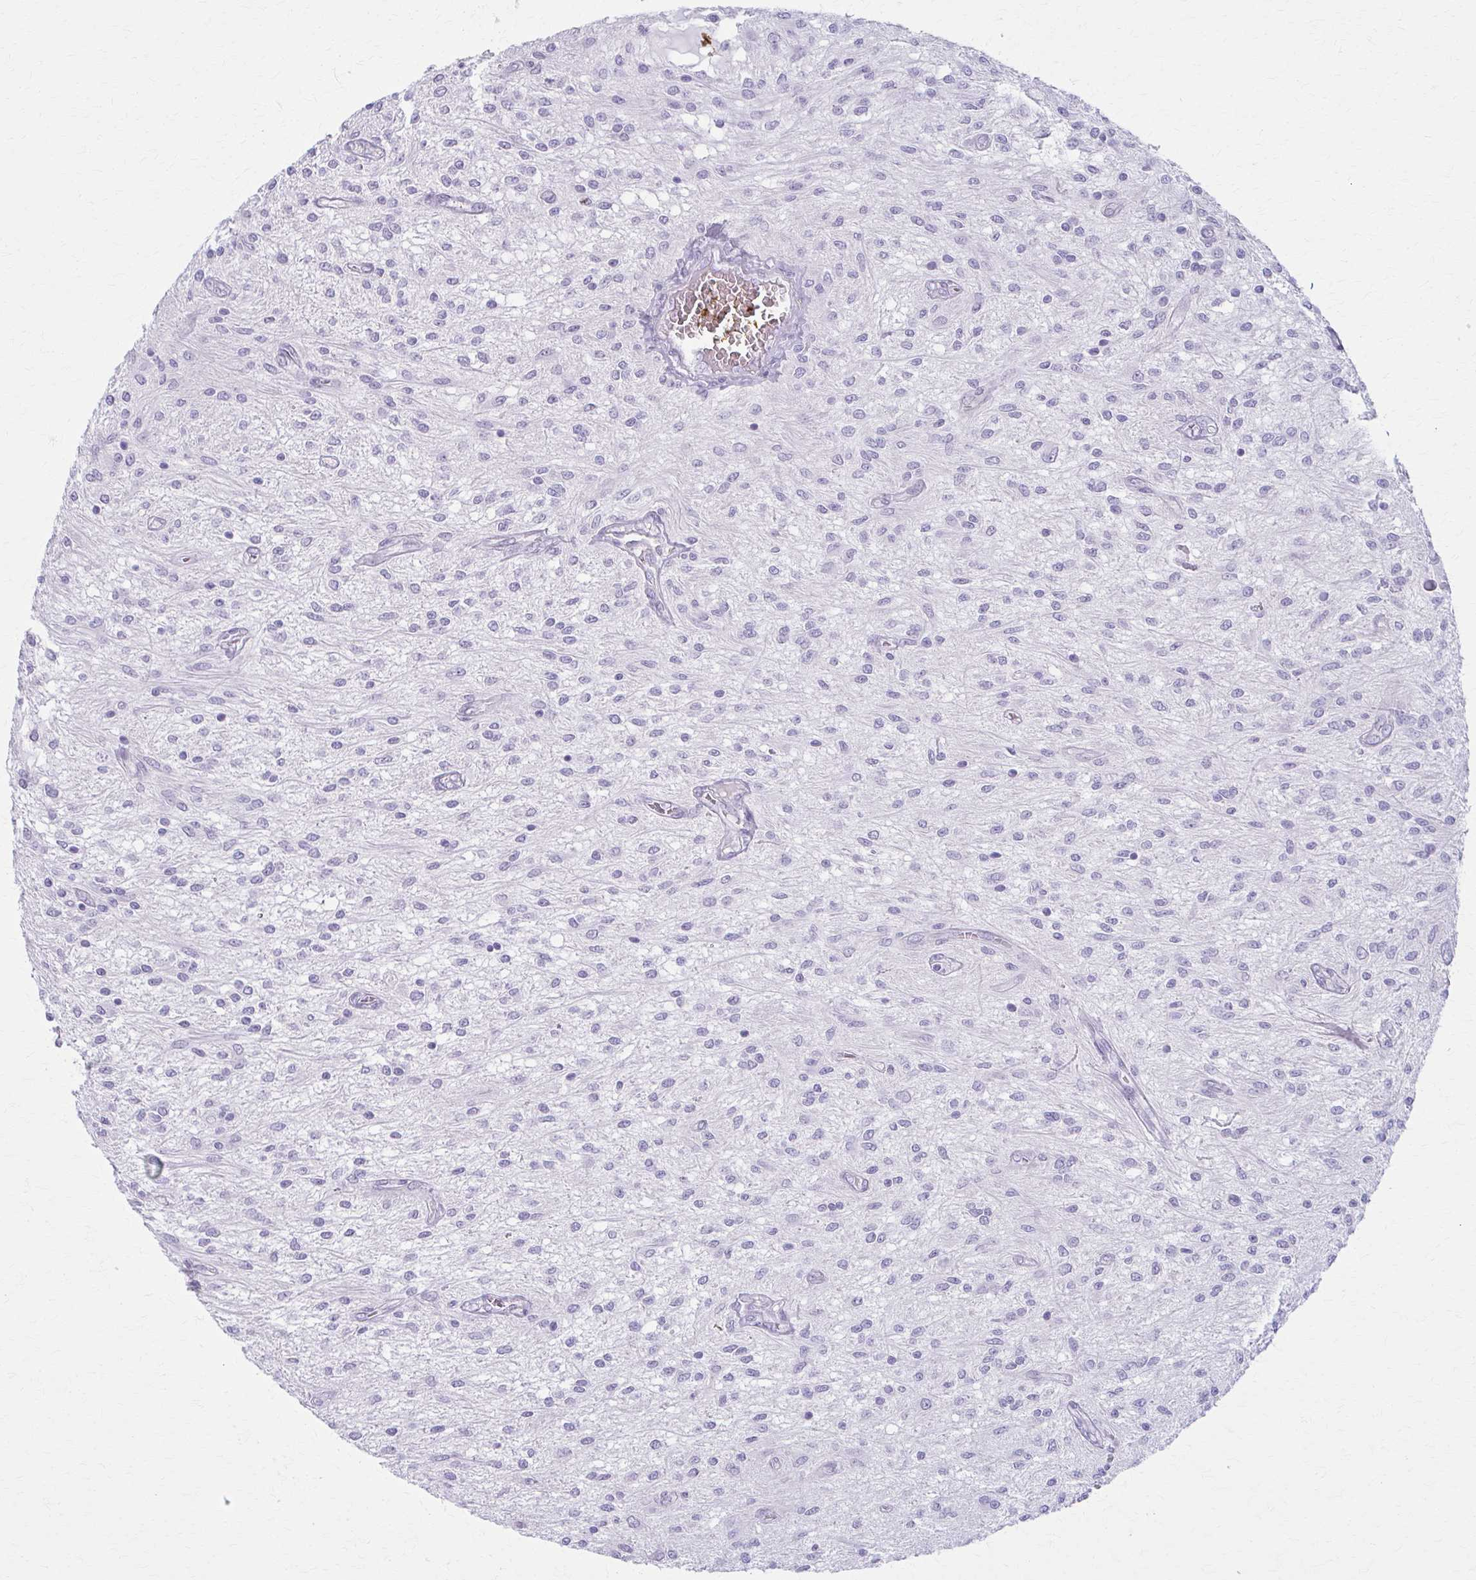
{"staining": {"intensity": "negative", "quantity": "none", "location": "none"}, "tissue": "glioma", "cell_type": "Tumor cells", "image_type": "cancer", "snomed": [{"axis": "morphology", "description": "Glioma, malignant, Low grade"}, {"axis": "topography", "description": "Cerebellum"}], "caption": "Immunohistochemistry (IHC) photomicrograph of human glioma stained for a protein (brown), which shows no staining in tumor cells. (Brightfield microscopy of DAB immunohistochemistry at high magnification).", "gene": "LDLRAP1", "patient": {"sex": "female", "age": 14}}